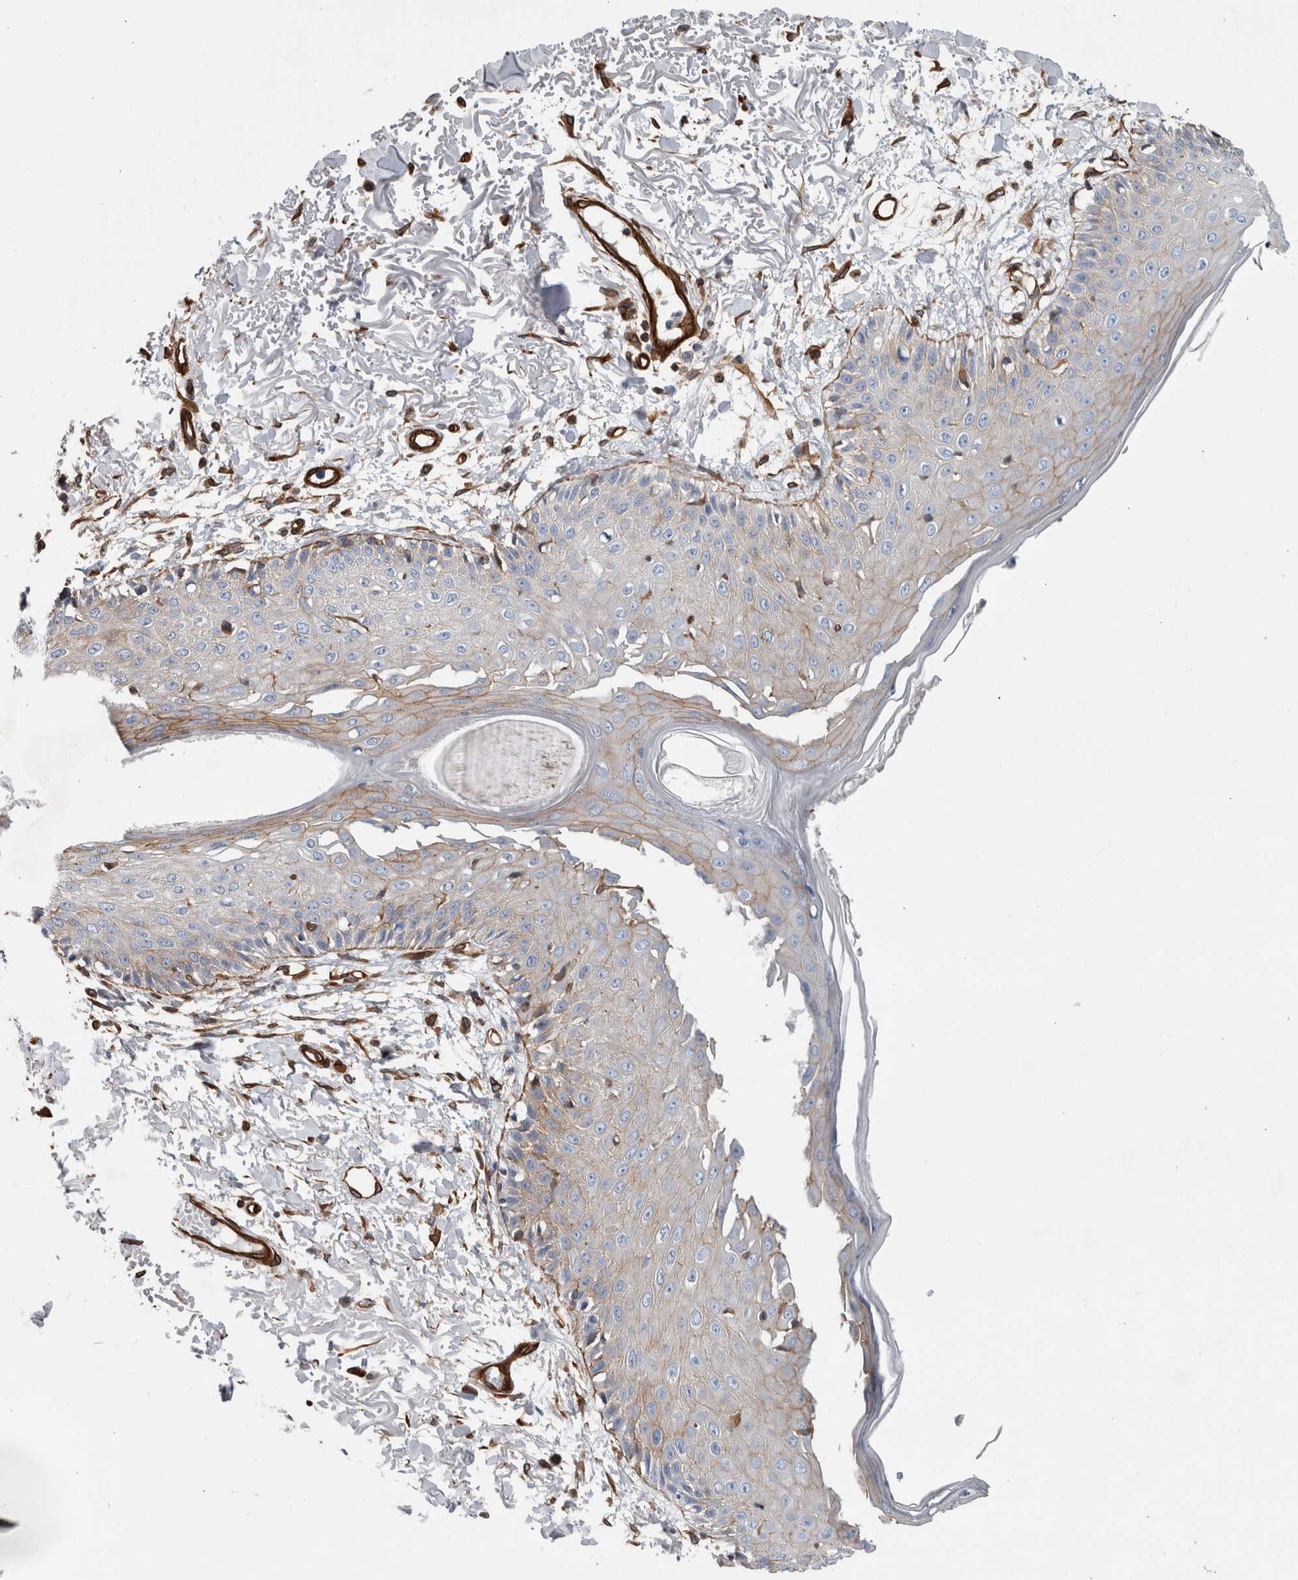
{"staining": {"intensity": "strong", "quantity": ">75%", "location": "cytoplasmic/membranous"}, "tissue": "skin", "cell_type": "Fibroblasts", "image_type": "normal", "snomed": [{"axis": "morphology", "description": "Normal tissue, NOS"}, {"axis": "morphology", "description": "Squamous cell carcinoma, NOS"}, {"axis": "topography", "description": "Skin"}, {"axis": "topography", "description": "Peripheral nerve tissue"}], "caption": "Immunohistochemical staining of unremarkable skin reveals high levels of strong cytoplasmic/membranous expression in about >75% of fibroblasts.", "gene": "PLEC", "patient": {"sex": "male", "age": 83}}